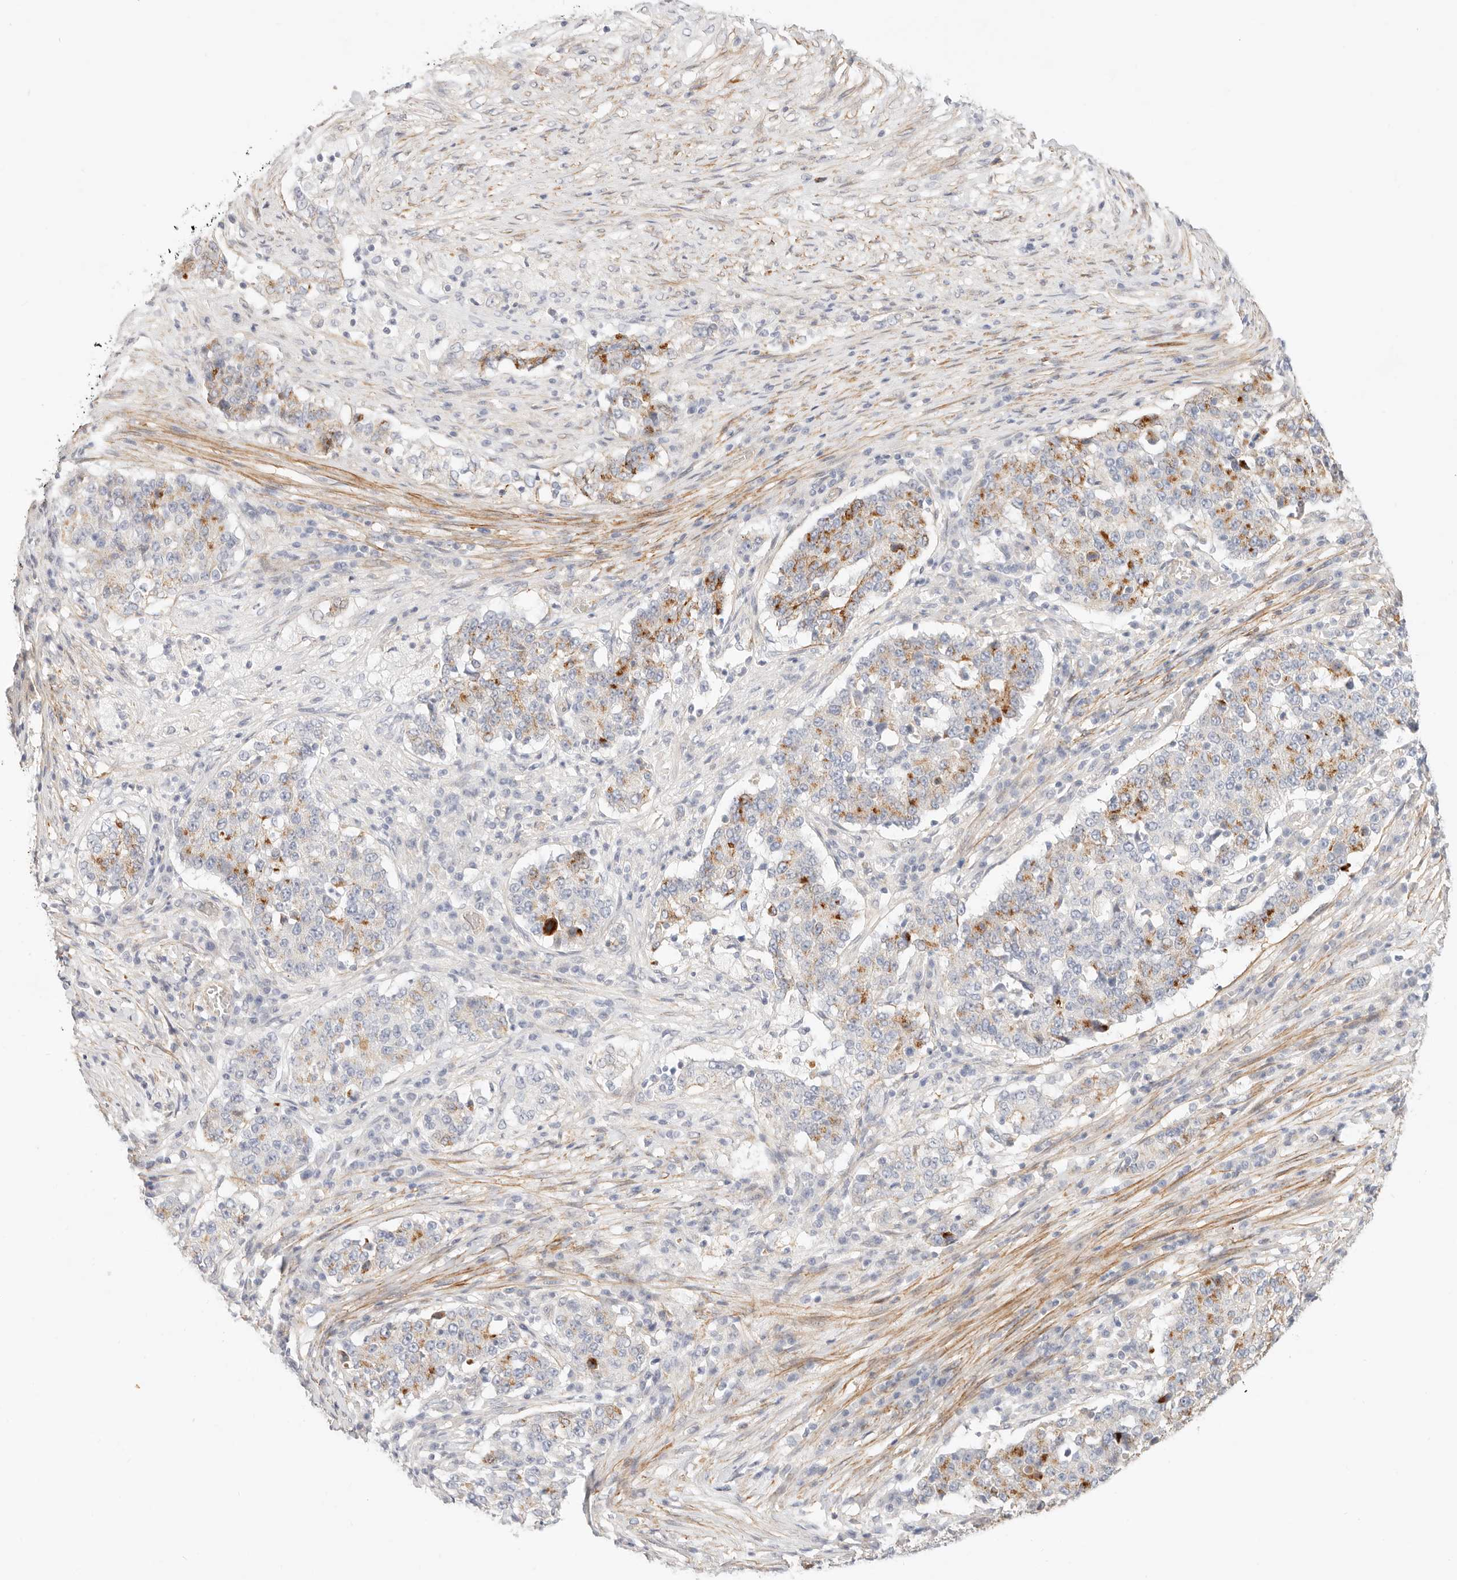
{"staining": {"intensity": "moderate", "quantity": "<25%", "location": "cytoplasmic/membranous"}, "tissue": "stomach cancer", "cell_type": "Tumor cells", "image_type": "cancer", "snomed": [{"axis": "morphology", "description": "Adenocarcinoma, NOS"}, {"axis": "topography", "description": "Stomach"}], "caption": "Protein staining demonstrates moderate cytoplasmic/membranous staining in approximately <25% of tumor cells in adenocarcinoma (stomach).", "gene": "UBXN10", "patient": {"sex": "male", "age": 59}}